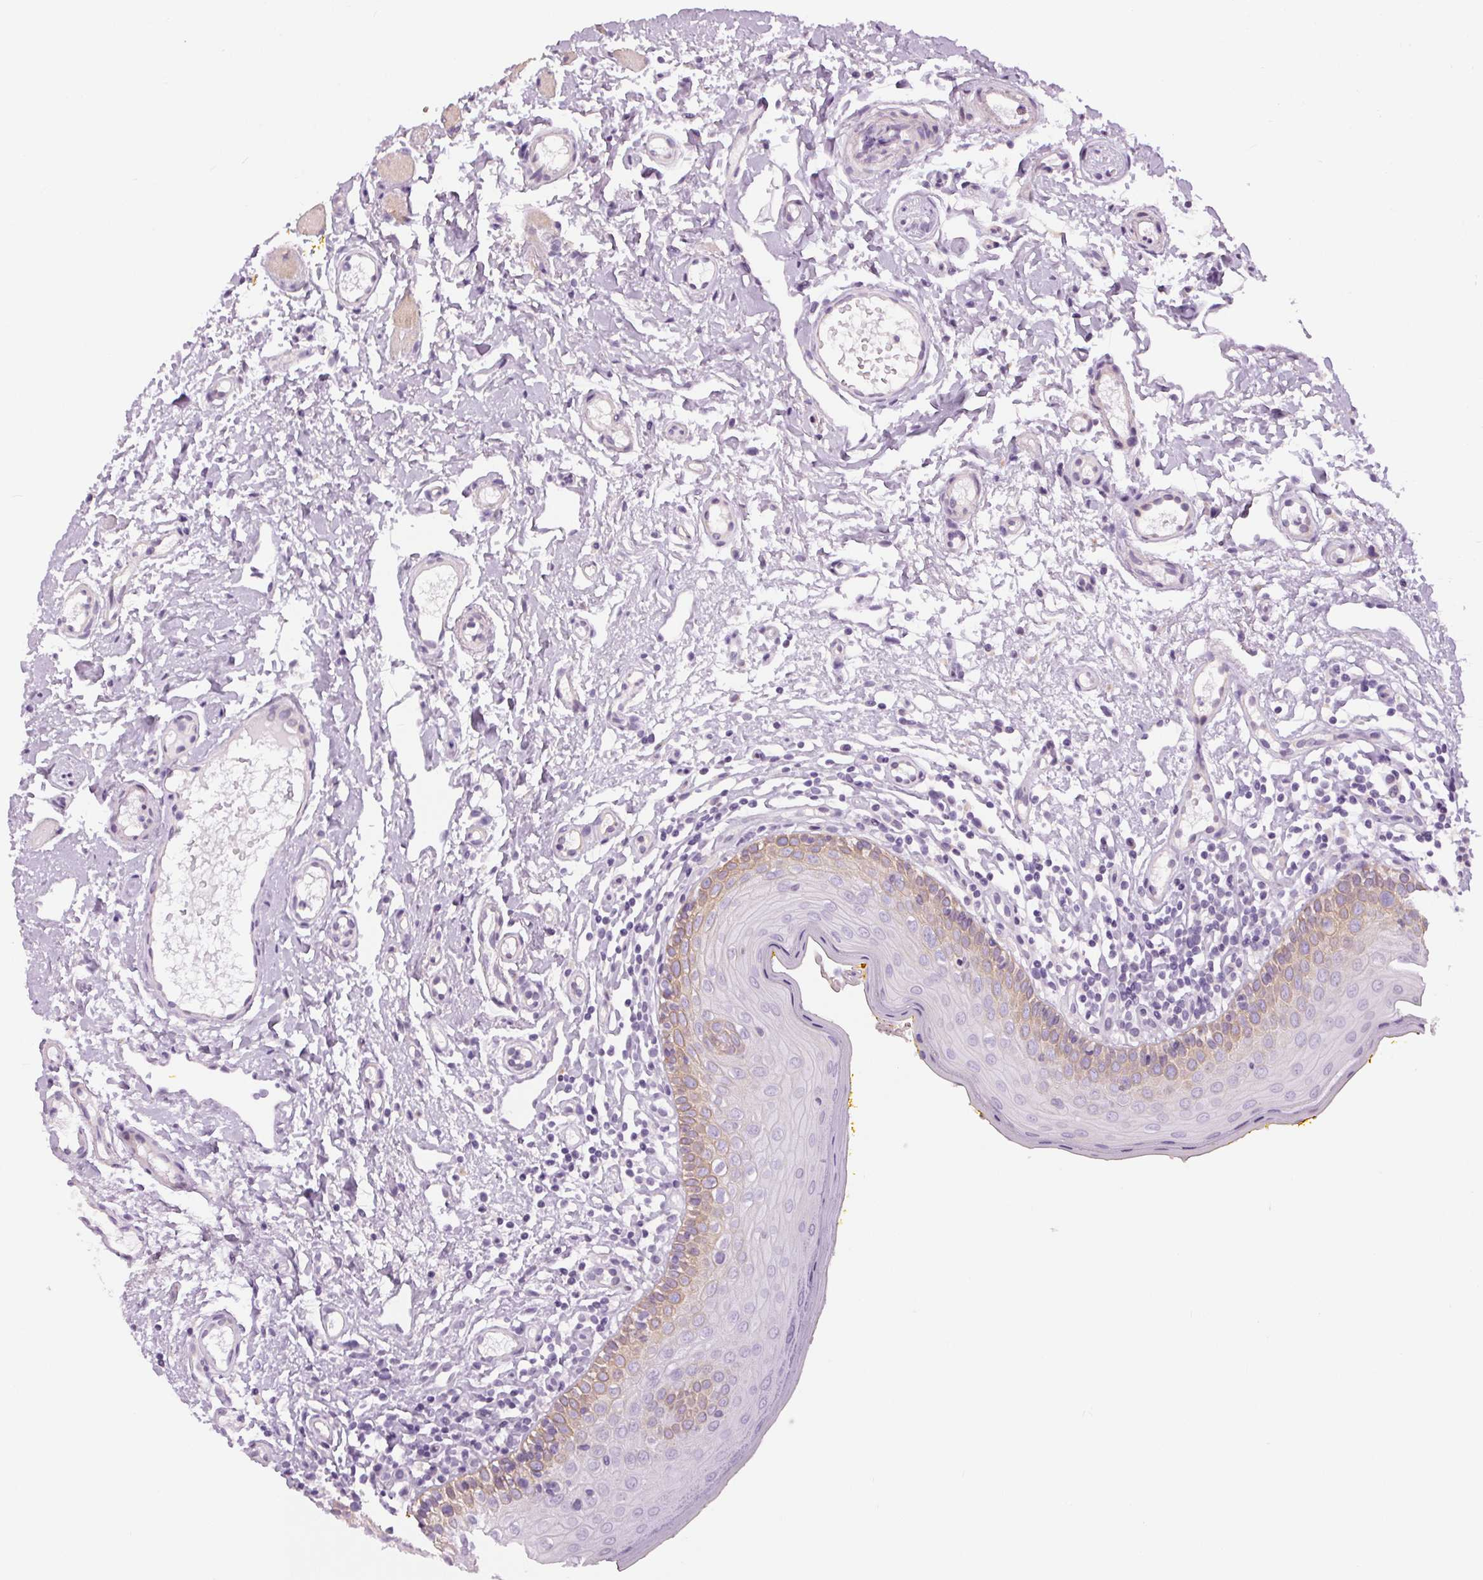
{"staining": {"intensity": "weak", "quantity": "<25%", "location": "cytoplasmic/membranous"}, "tissue": "oral mucosa", "cell_type": "Squamous epithelial cells", "image_type": "normal", "snomed": [{"axis": "morphology", "description": "Normal tissue, NOS"}, {"axis": "topography", "description": "Oral tissue"}, {"axis": "topography", "description": "Tounge, NOS"}], "caption": "Squamous epithelial cells show no significant staining in unremarkable oral mucosa. (Brightfield microscopy of DAB immunohistochemistry at high magnification).", "gene": "MISP", "patient": {"sex": "female", "age": 58}}